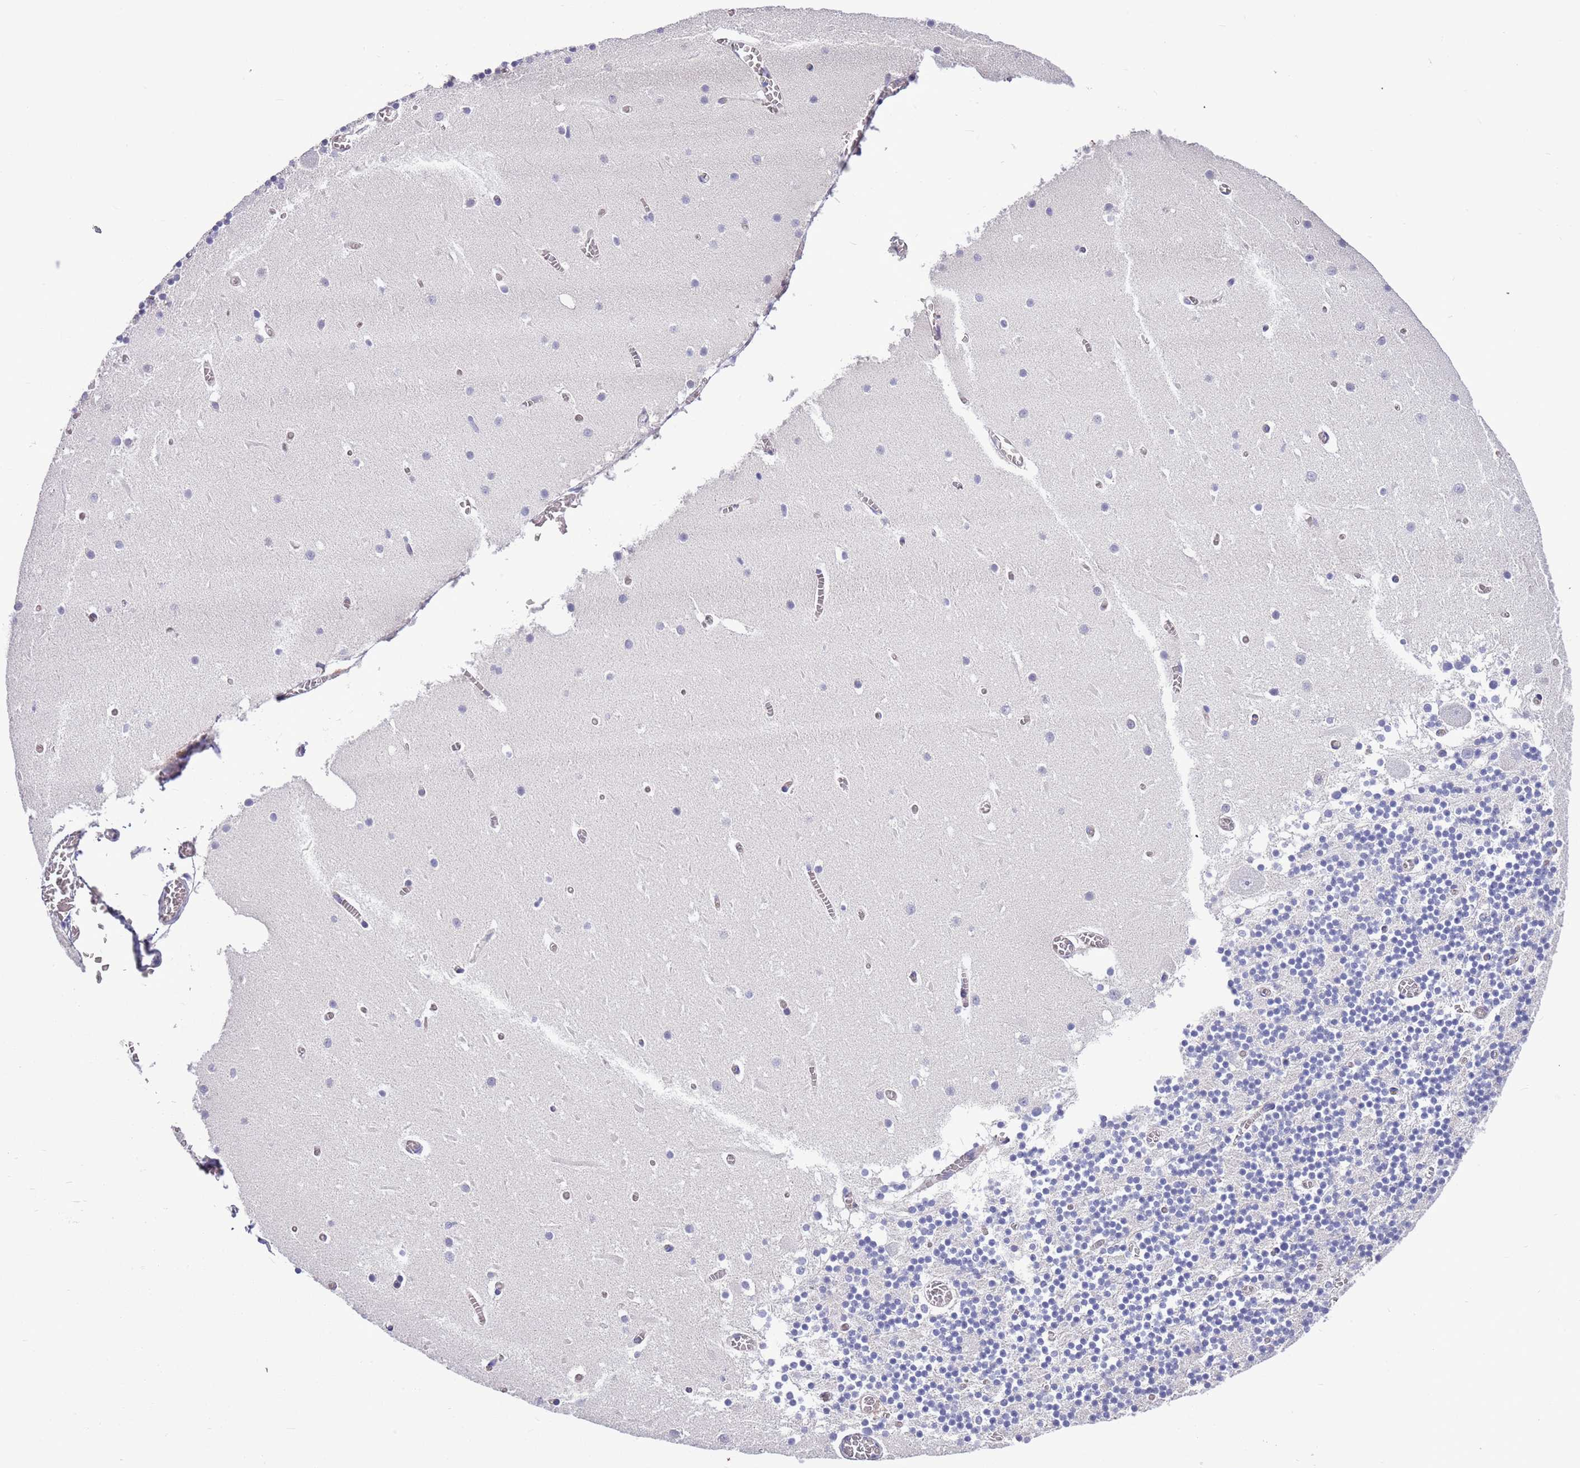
{"staining": {"intensity": "negative", "quantity": "none", "location": "none"}, "tissue": "cerebellum", "cell_type": "Cells in granular layer", "image_type": "normal", "snomed": [{"axis": "morphology", "description": "Normal tissue, NOS"}, {"axis": "topography", "description": "Cerebellum"}], "caption": "DAB (3,3'-diaminobenzidine) immunohistochemical staining of benign cerebellum displays no significant positivity in cells in granular layer.", "gene": "BRMS1L", "patient": {"sex": "female", "age": 28}}